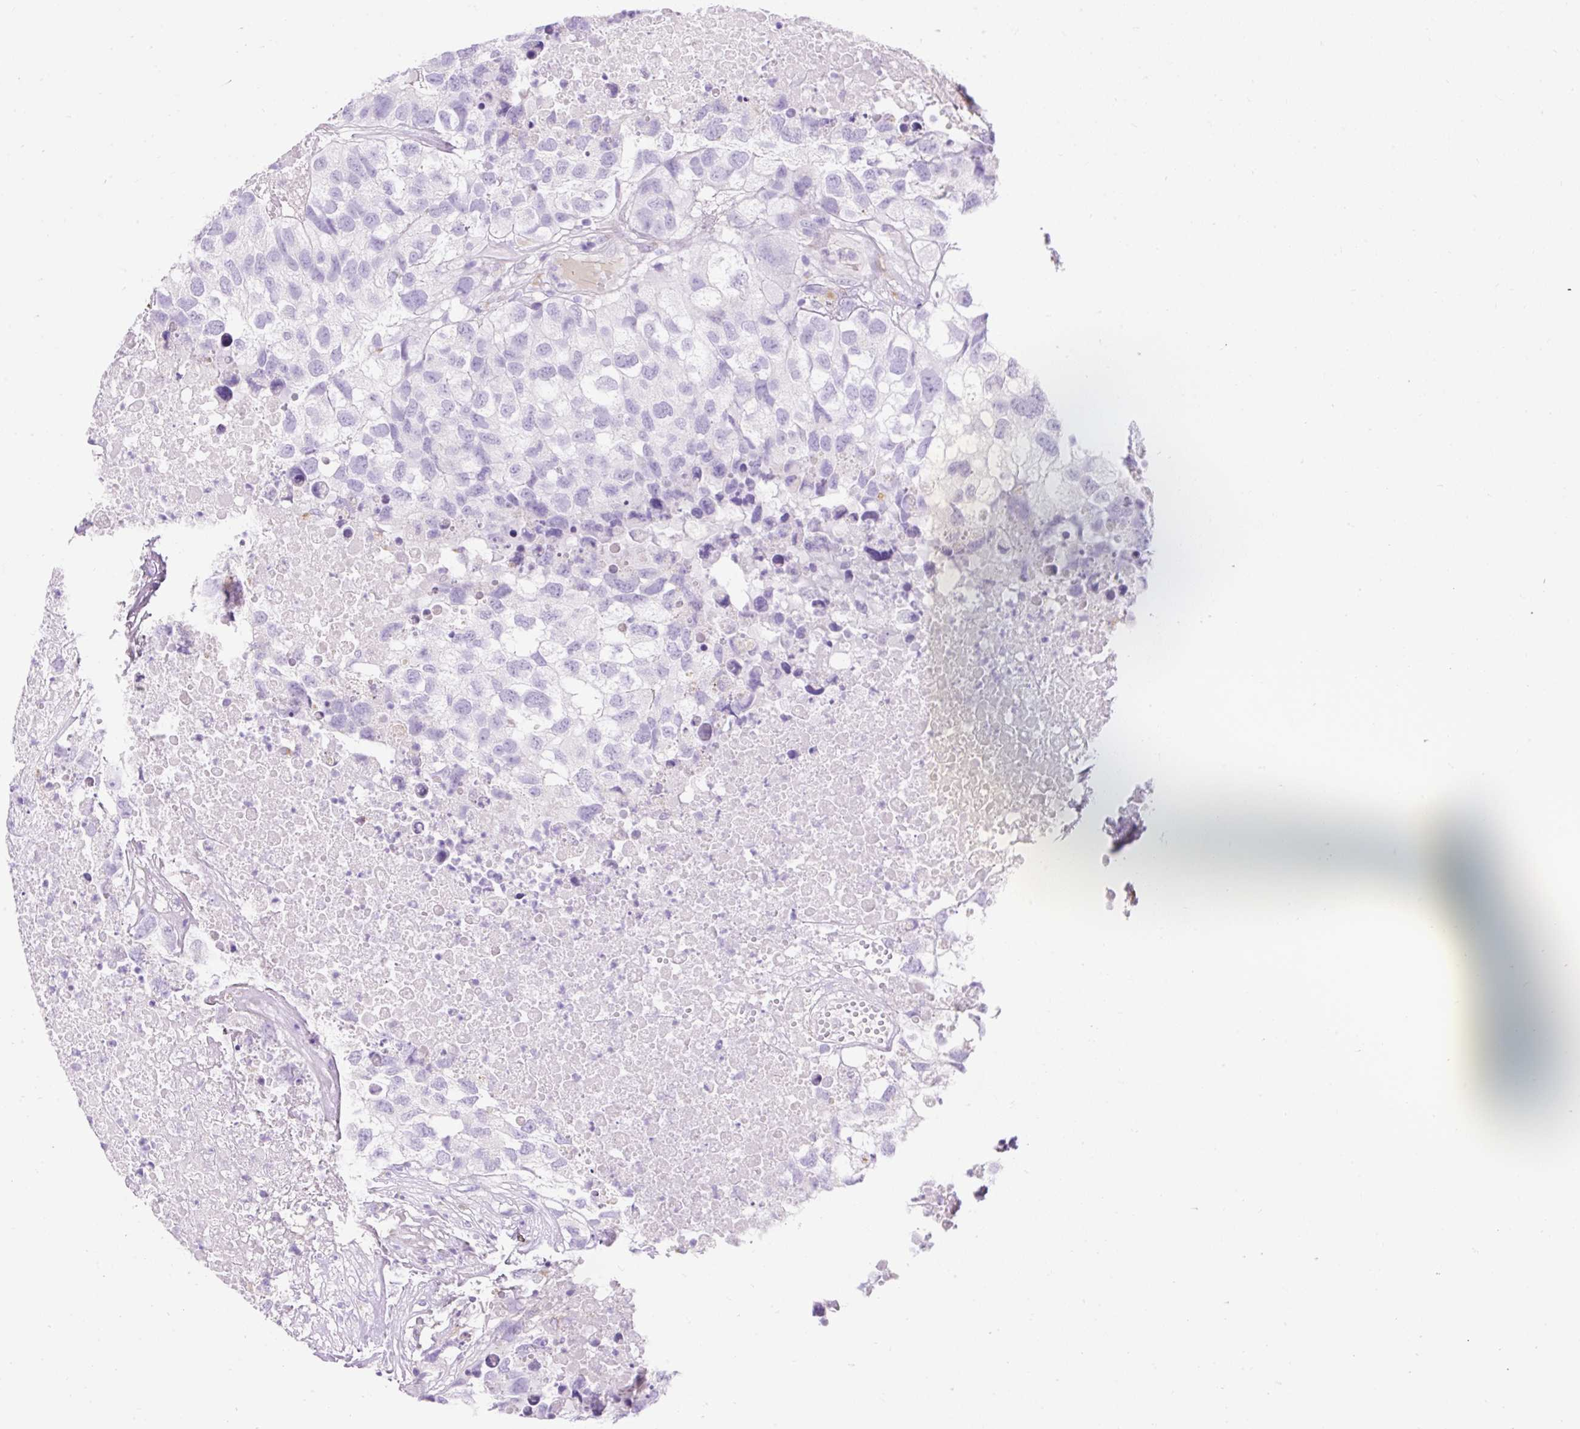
{"staining": {"intensity": "negative", "quantity": "none", "location": "none"}, "tissue": "testis cancer", "cell_type": "Tumor cells", "image_type": "cancer", "snomed": [{"axis": "morphology", "description": "Carcinoma, Embryonal, NOS"}, {"axis": "topography", "description": "Testis"}], "caption": "High magnification brightfield microscopy of testis cancer (embryonal carcinoma) stained with DAB (3,3'-diaminobenzidine) (brown) and counterstained with hematoxylin (blue): tumor cells show no significant positivity. The staining is performed using DAB brown chromogen with nuclei counter-stained in using hematoxylin.", "gene": "HEXB", "patient": {"sex": "male", "age": 83}}